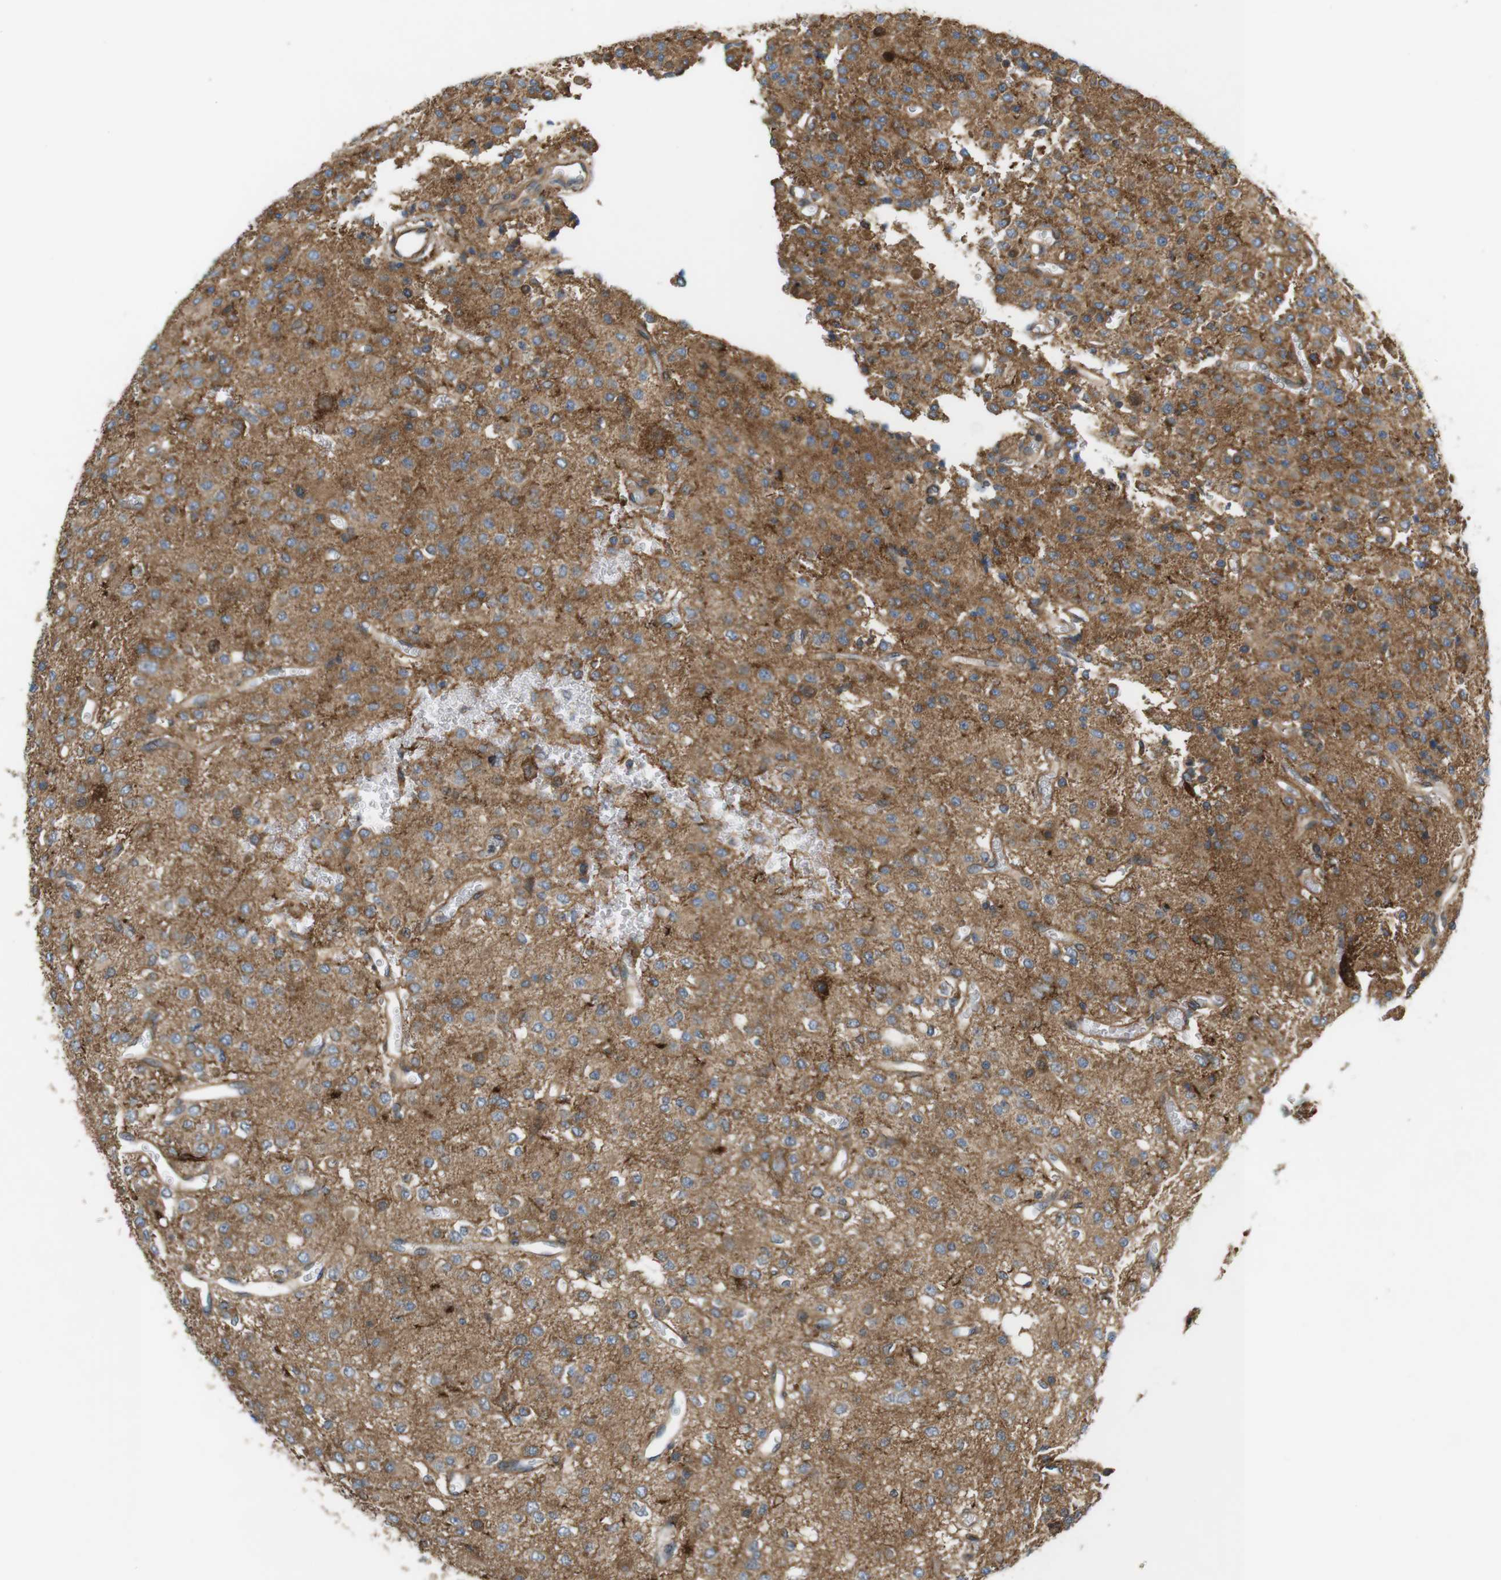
{"staining": {"intensity": "moderate", "quantity": "25%-75%", "location": "cytoplasmic/membranous"}, "tissue": "glioma", "cell_type": "Tumor cells", "image_type": "cancer", "snomed": [{"axis": "morphology", "description": "Glioma, malignant, Low grade"}, {"axis": "topography", "description": "Brain"}], "caption": "A histopathology image of human glioma stained for a protein displays moderate cytoplasmic/membranous brown staining in tumor cells.", "gene": "DDAH2", "patient": {"sex": "male", "age": 38}}